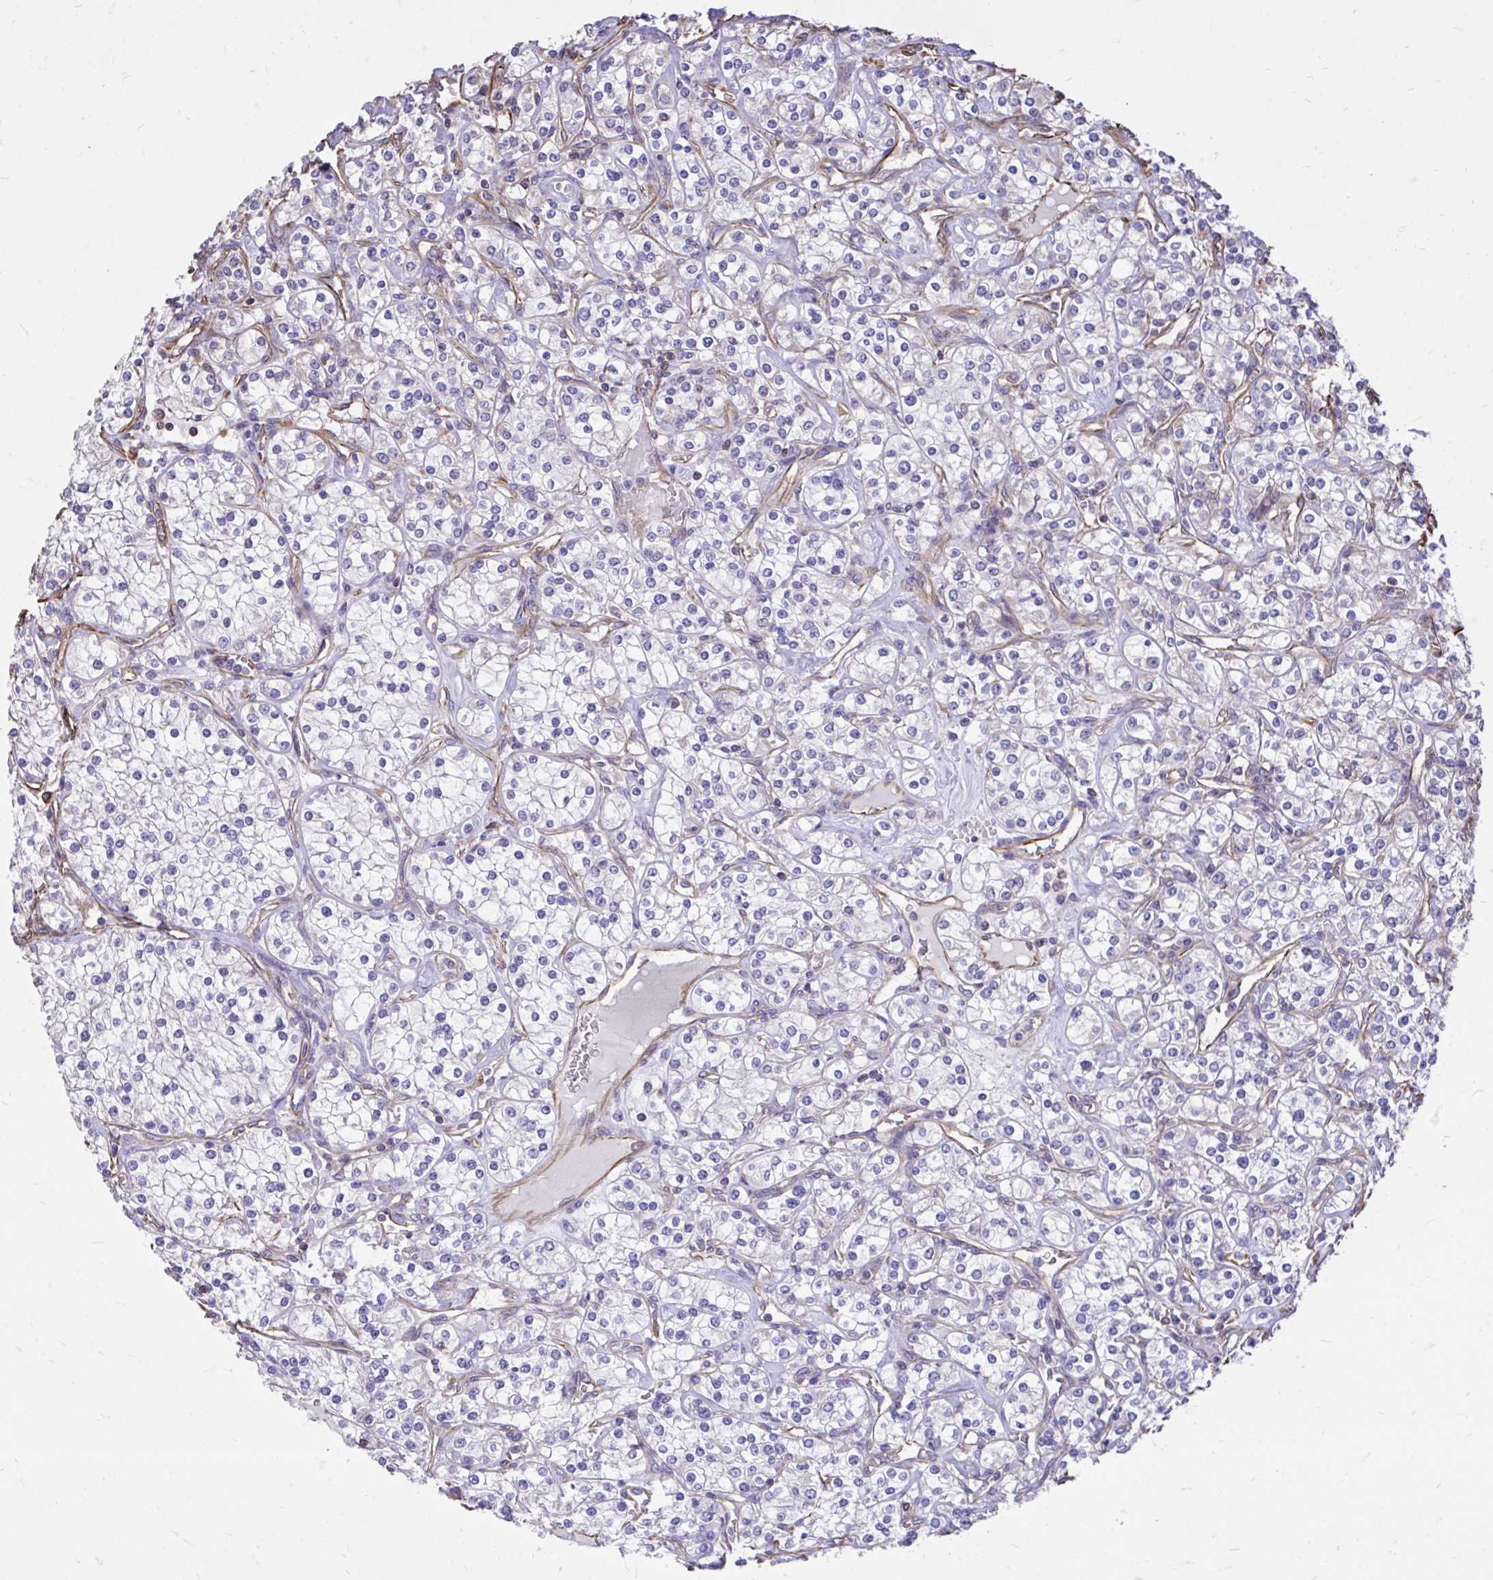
{"staining": {"intensity": "negative", "quantity": "none", "location": "none"}, "tissue": "renal cancer", "cell_type": "Tumor cells", "image_type": "cancer", "snomed": [{"axis": "morphology", "description": "Adenocarcinoma, NOS"}, {"axis": "topography", "description": "Kidney"}], "caption": "IHC micrograph of renal cancer (adenocarcinoma) stained for a protein (brown), which displays no staining in tumor cells. (DAB (3,3'-diaminobenzidine) IHC, high magnification).", "gene": "RNF103", "patient": {"sex": "male", "age": 77}}